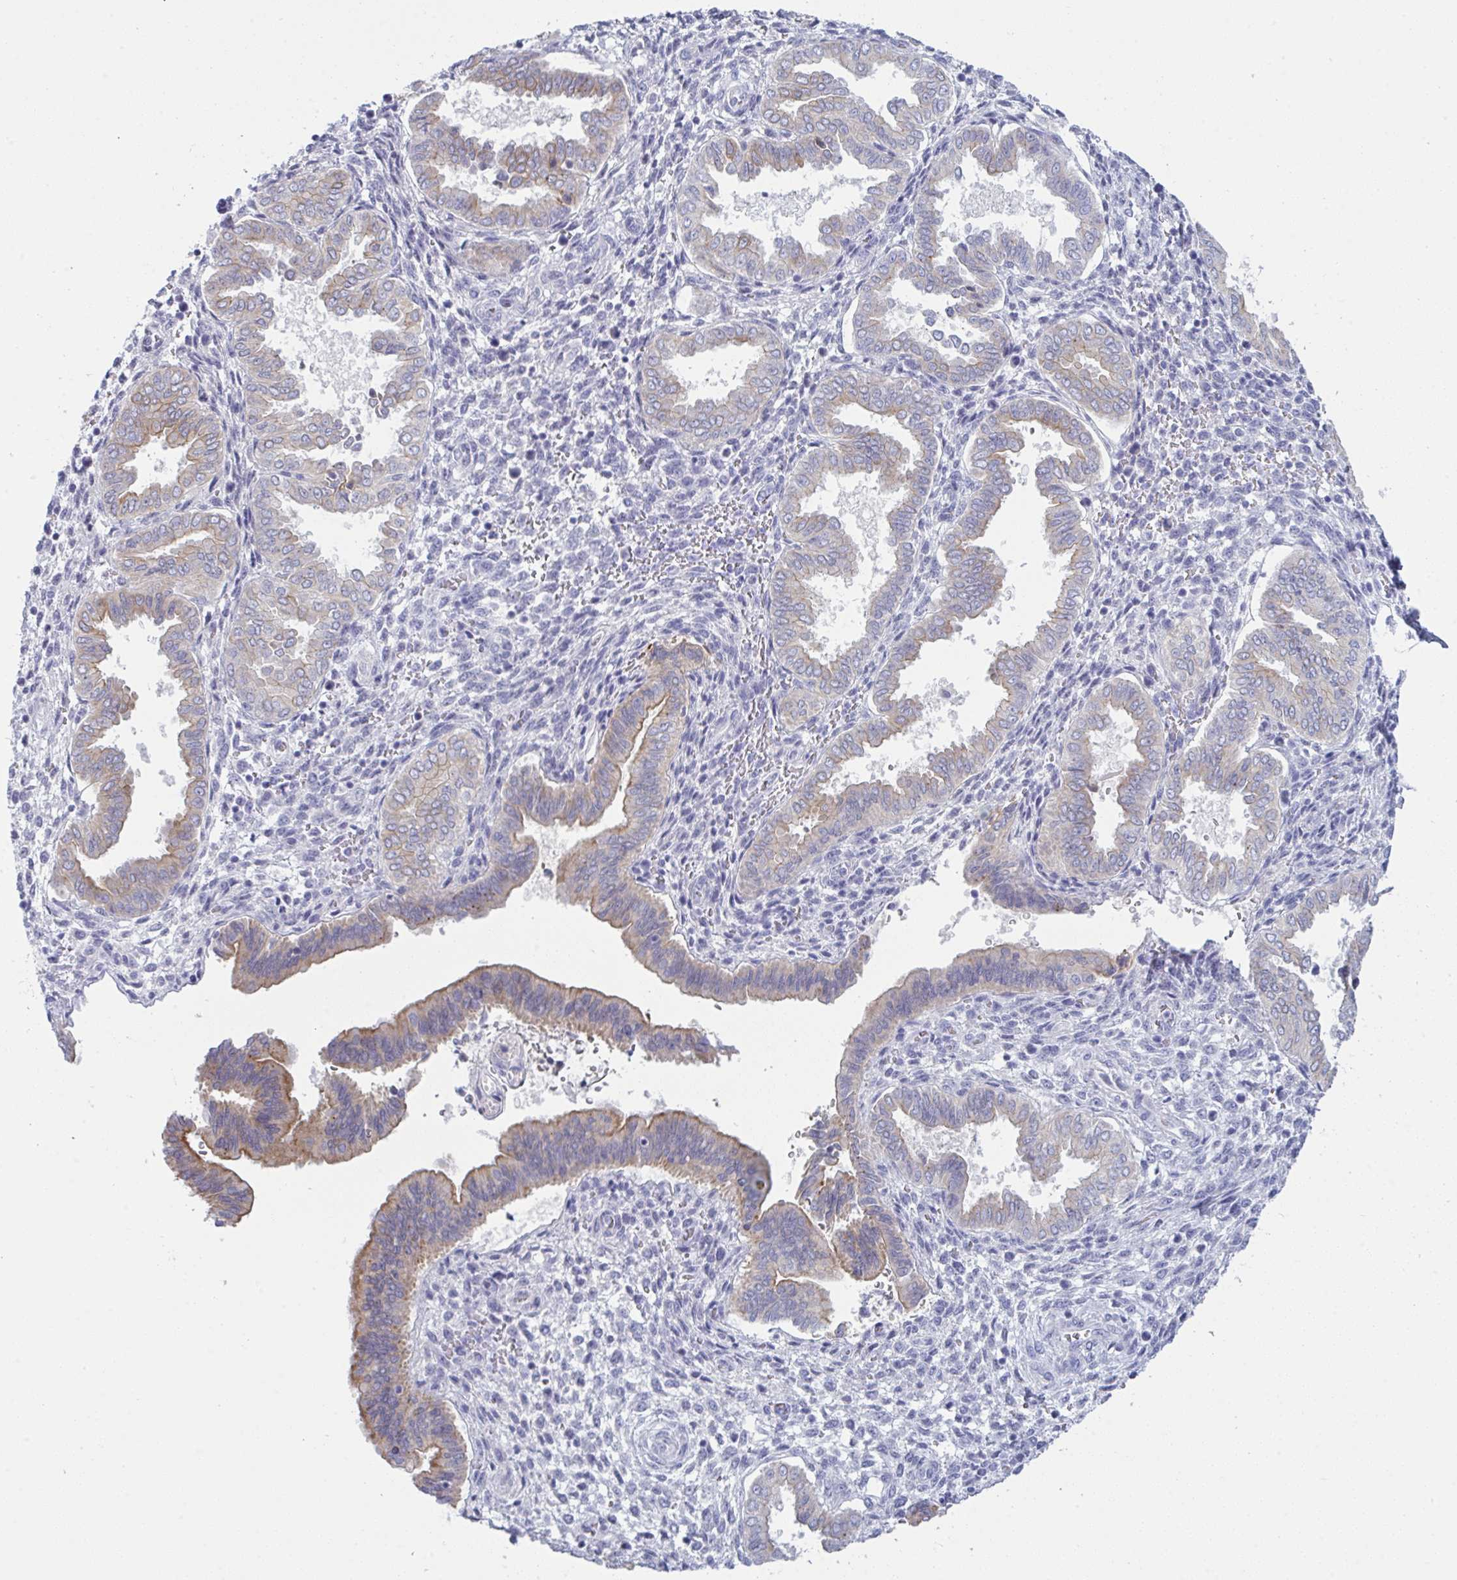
{"staining": {"intensity": "negative", "quantity": "none", "location": "none"}, "tissue": "endometrium", "cell_type": "Cells in endometrial stroma", "image_type": "normal", "snomed": [{"axis": "morphology", "description": "Normal tissue, NOS"}, {"axis": "topography", "description": "Endometrium"}], "caption": "Immunohistochemistry micrograph of normal human endometrium stained for a protein (brown), which demonstrates no expression in cells in endometrial stroma.", "gene": "TENT5D", "patient": {"sex": "female", "age": 24}}